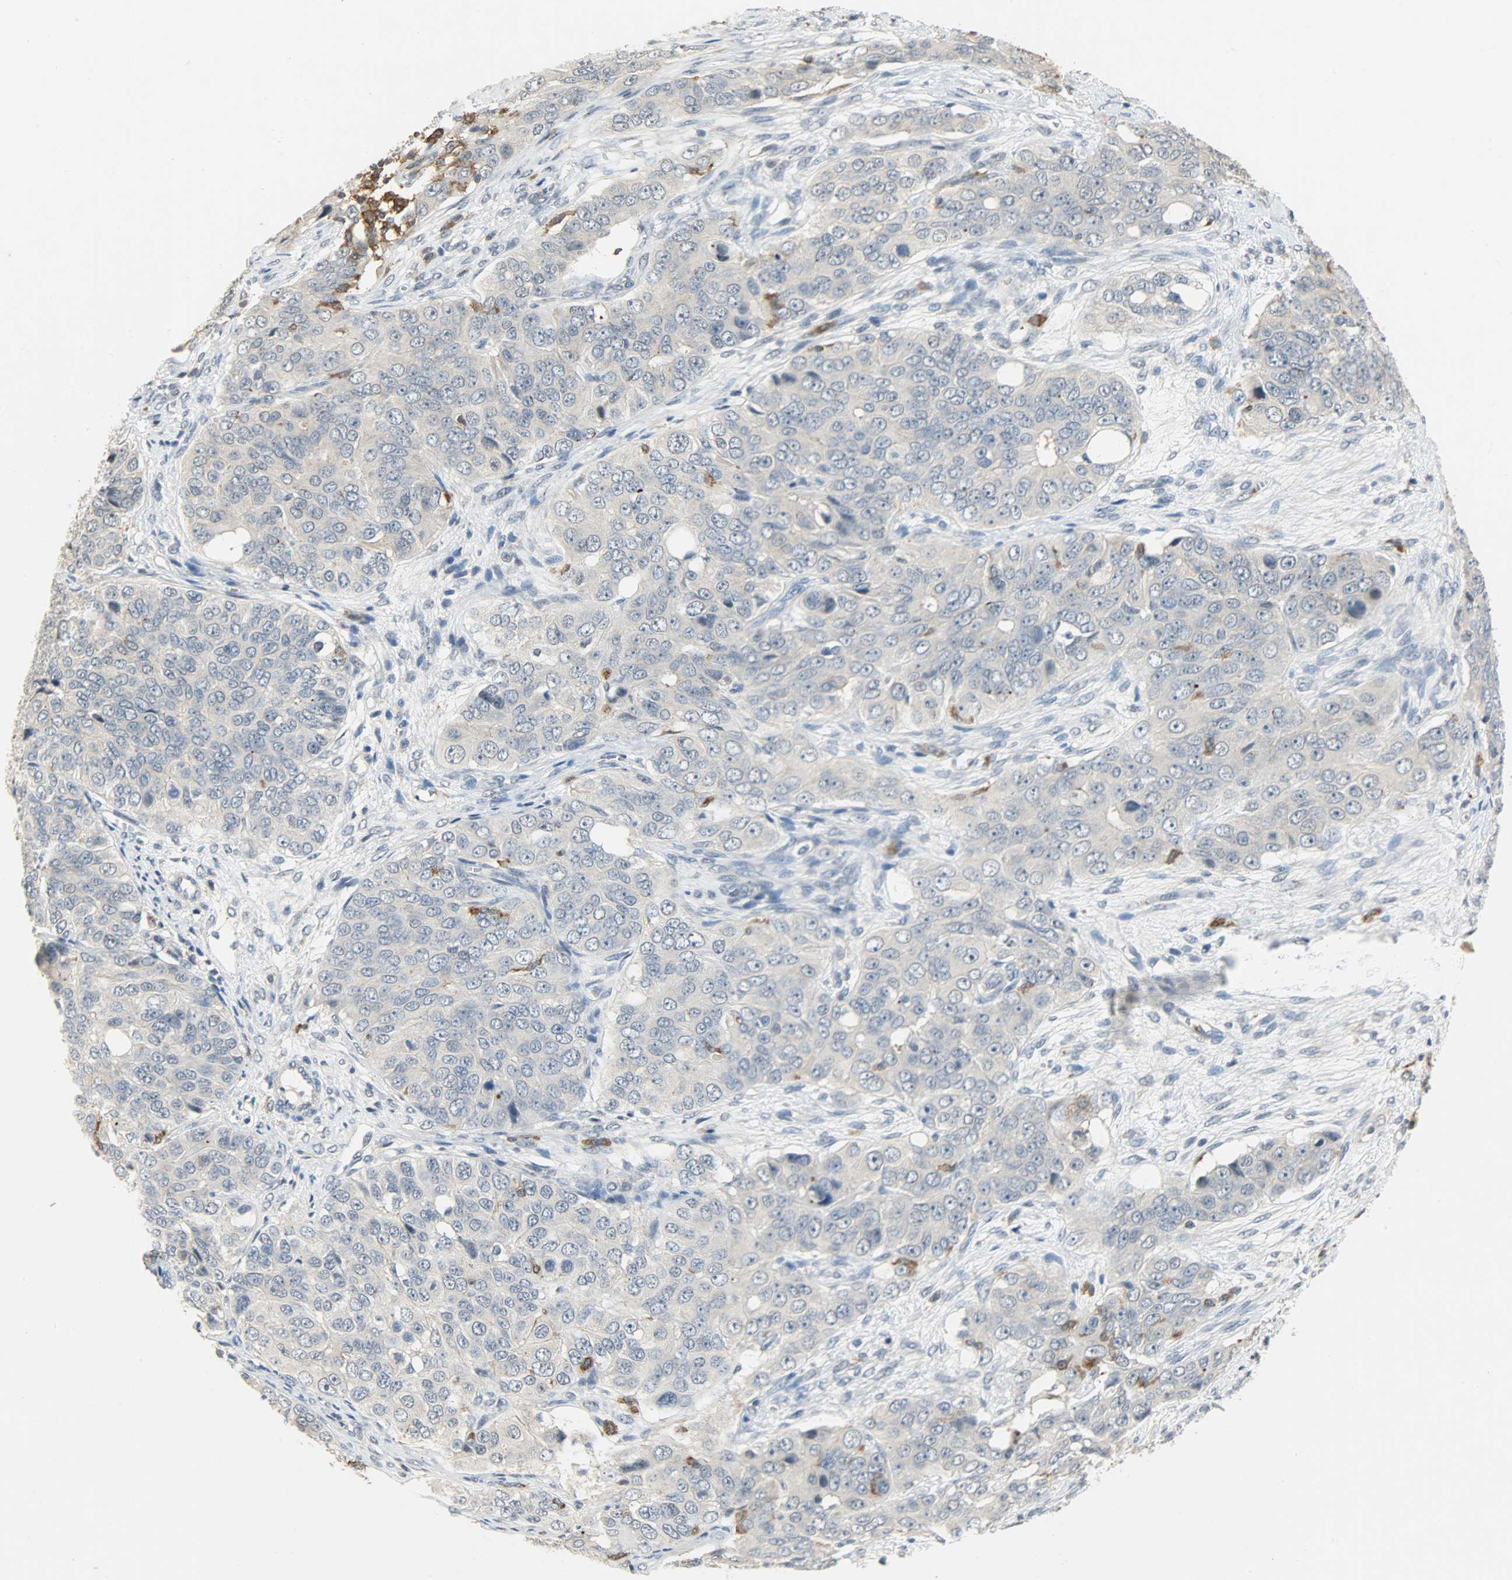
{"staining": {"intensity": "negative", "quantity": "none", "location": "none"}, "tissue": "ovarian cancer", "cell_type": "Tumor cells", "image_type": "cancer", "snomed": [{"axis": "morphology", "description": "Carcinoma, endometroid"}, {"axis": "topography", "description": "Ovary"}], "caption": "Immunohistochemical staining of human ovarian endometroid carcinoma shows no significant expression in tumor cells.", "gene": "SKAP2", "patient": {"sex": "female", "age": 51}}